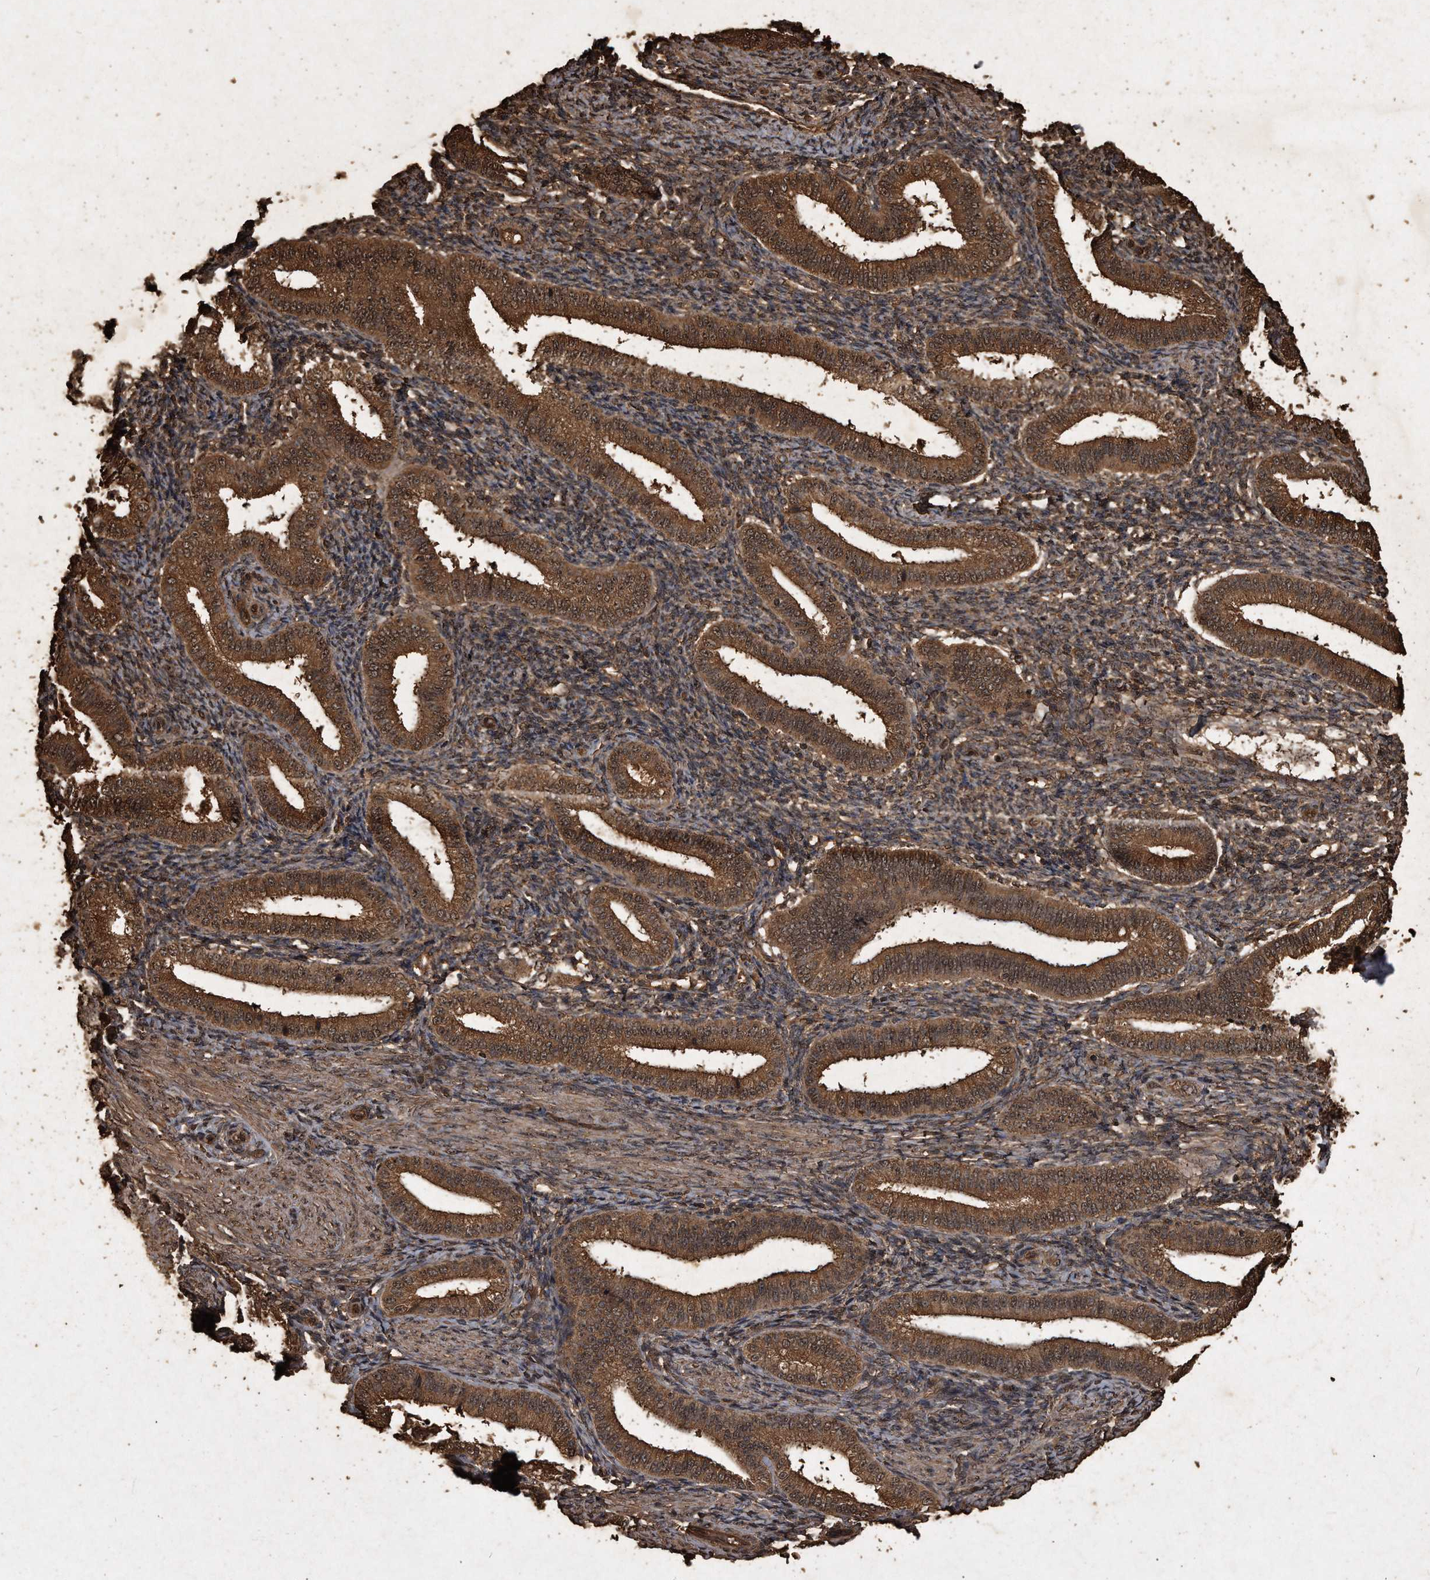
{"staining": {"intensity": "moderate", "quantity": "25%-75%", "location": "cytoplasmic/membranous,nuclear"}, "tissue": "endometrium", "cell_type": "Cells in endometrial stroma", "image_type": "normal", "snomed": [{"axis": "morphology", "description": "Normal tissue, NOS"}, {"axis": "topography", "description": "Endometrium"}], "caption": "Immunohistochemistry (IHC) (DAB) staining of unremarkable endometrium shows moderate cytoplasmic/membranous,nuclear protein positivity in about 25%-75% of cells in endometrial stroma. (DAB (3,3'-diaminobenzidine) = brown stain, brightfield microscopy at high magnification).", "gene": "CFLAR", "patient": {"sex": "female", "age": 39}}